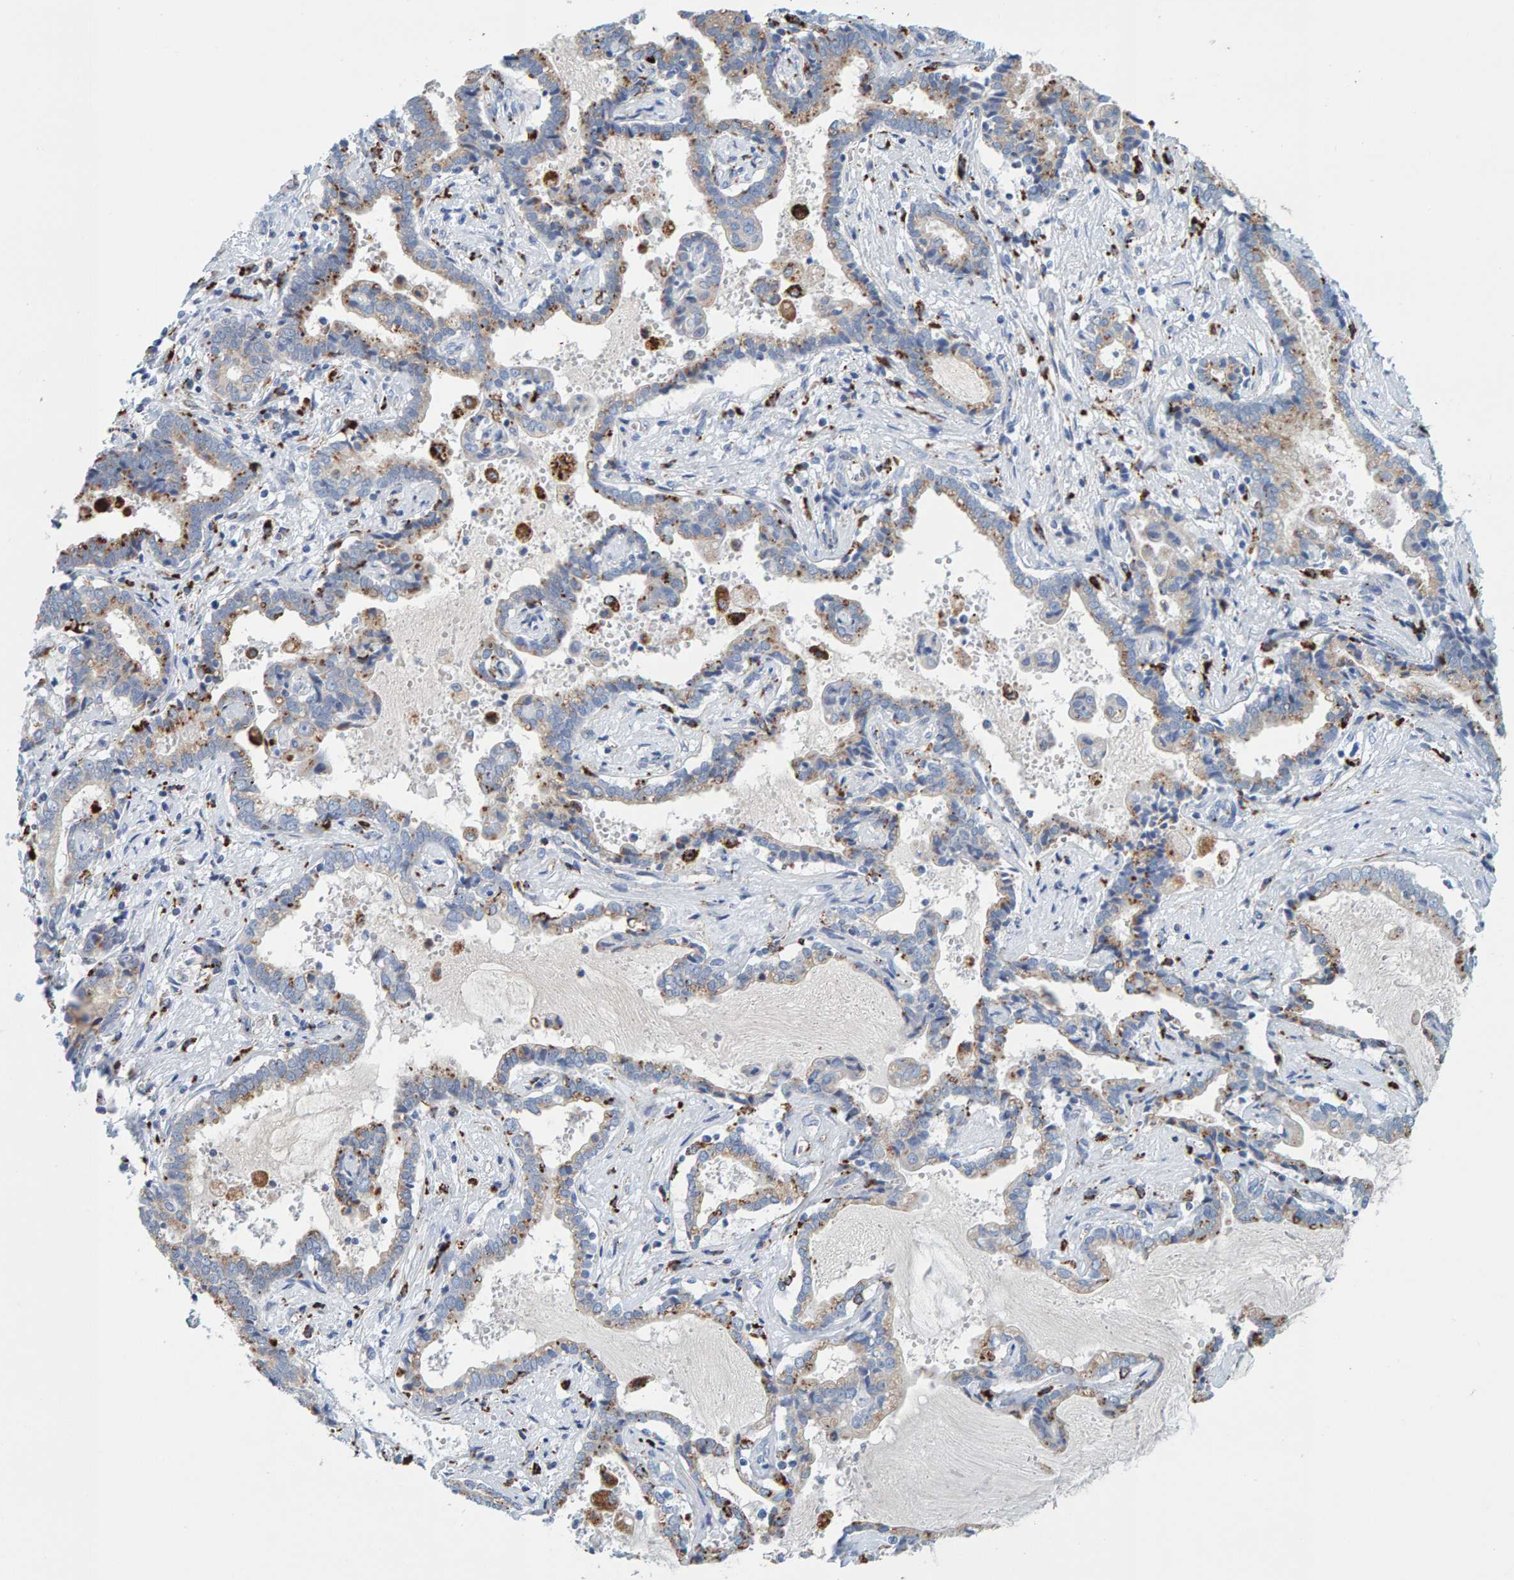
{"staining": {"intensity": "moderate", "quantity": "<25%", "location": "cytoplasmic/membranous"}, "tissue": "liver cancer", "cell_type": "Tumor cells", "image_type": "cancer", "snomed": [{"axis": "morphology", "description": "Cholangiocarcinoma"}, {"axis": "topography", "description": "Liver"}], "caption": "High-power microscopy captured an immunohistochemistry (IHC) photomicrograph of liver cholangiocarcinoma, revealing moderate cytoplasmic/membranous positivity in about <25% of tumor cells.", "gene": "BIN3", "patient": {"sex": "male", "age": 57}}